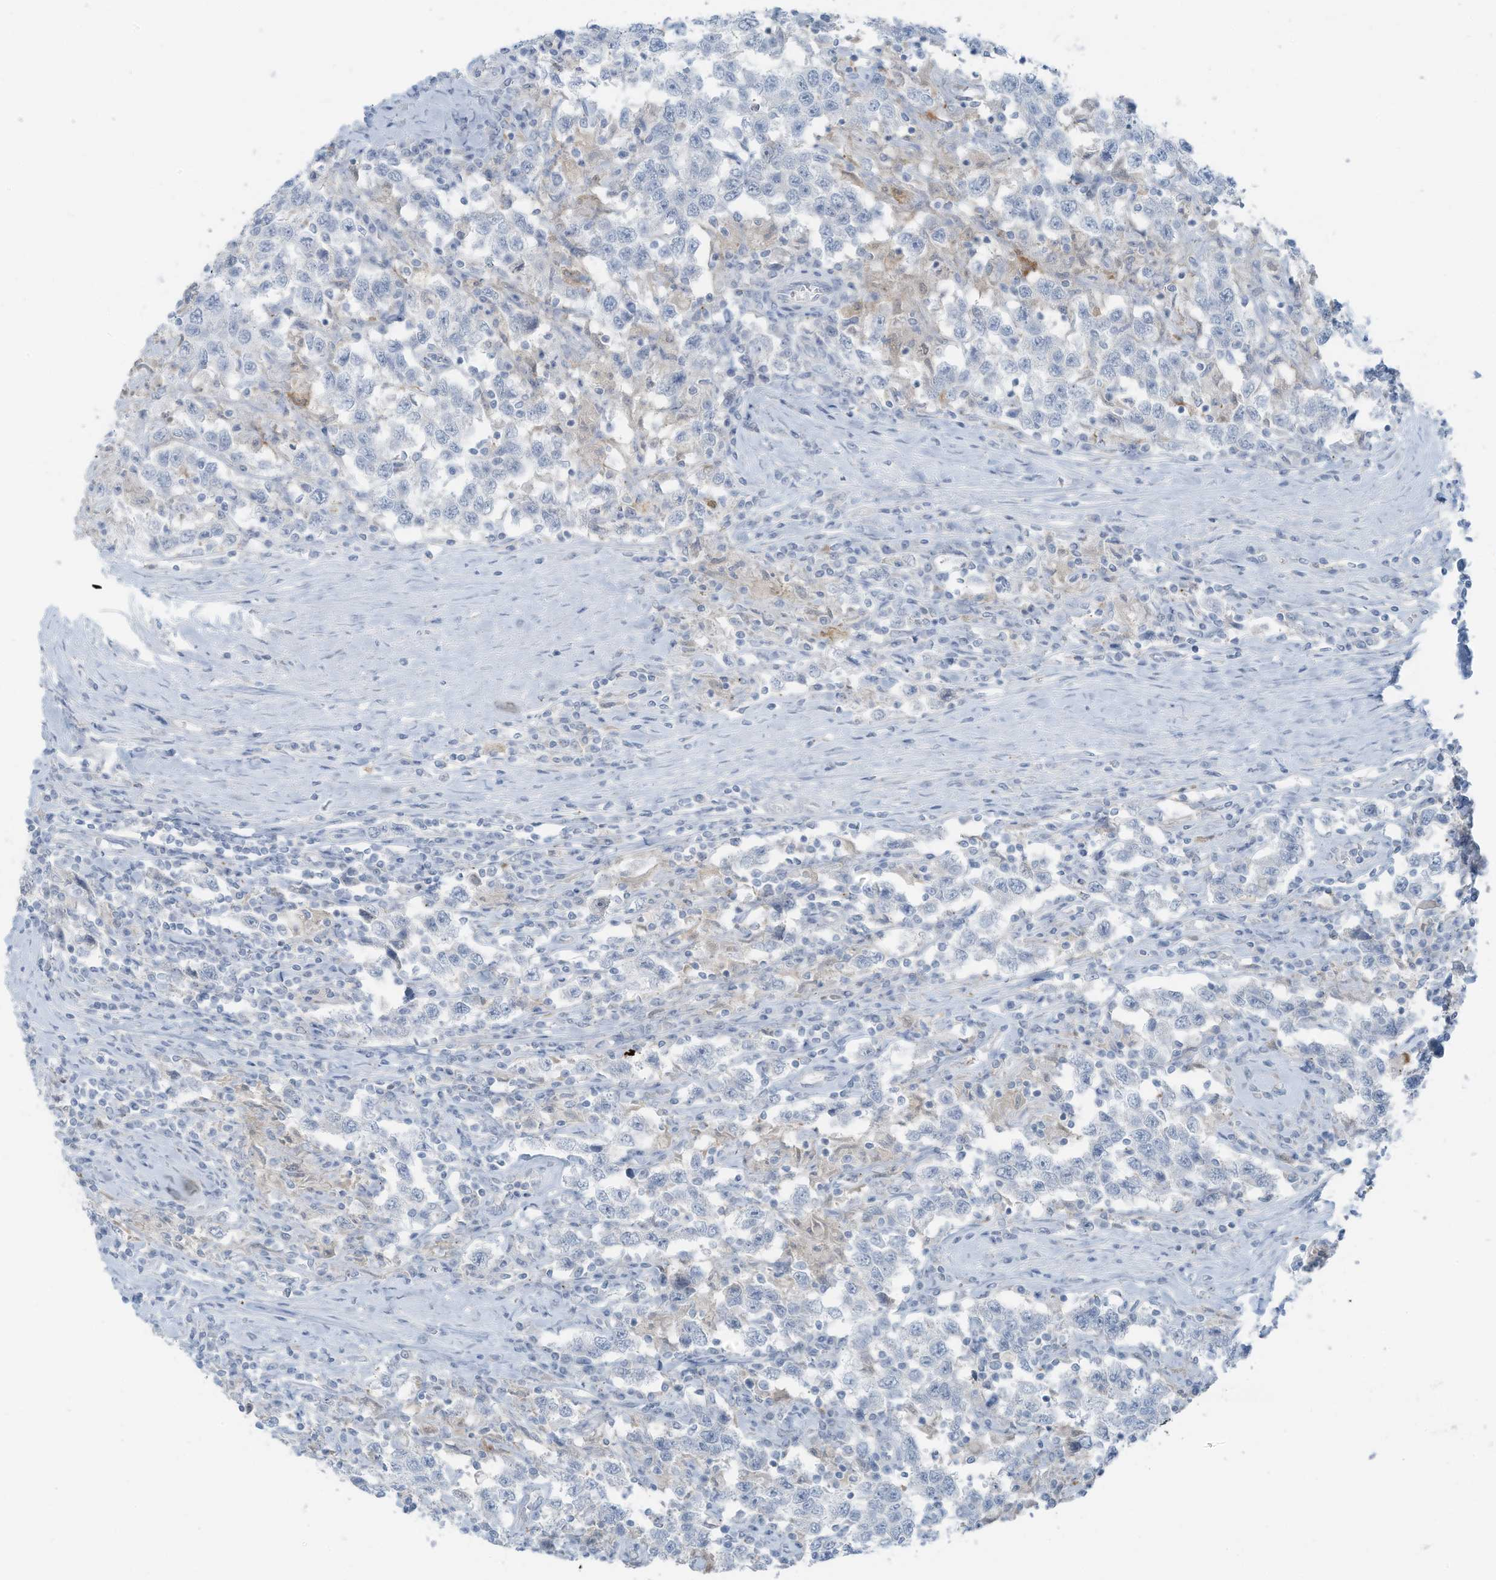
{"staining": {"intensity": "negative", "quantity": "none", "location": "none"}, "tissue": "testis cancer", "cell_type": "Tumor cells", "image_type": "cancer", "snomed": [{"axis": "morphology", "description": "Seminoma, NOS"}, {"axis": "topography", "description": "Testis"}], "caption": "Tumor cells are negative for brown protein staining in testis cancer (seminoma). (DAB (3,3'-diaminobenzidine) immunohistochemistry with hematoxylin counter stain).", "gene": "SLC25A43", "patient": {"sex": "male", "age": 41}}